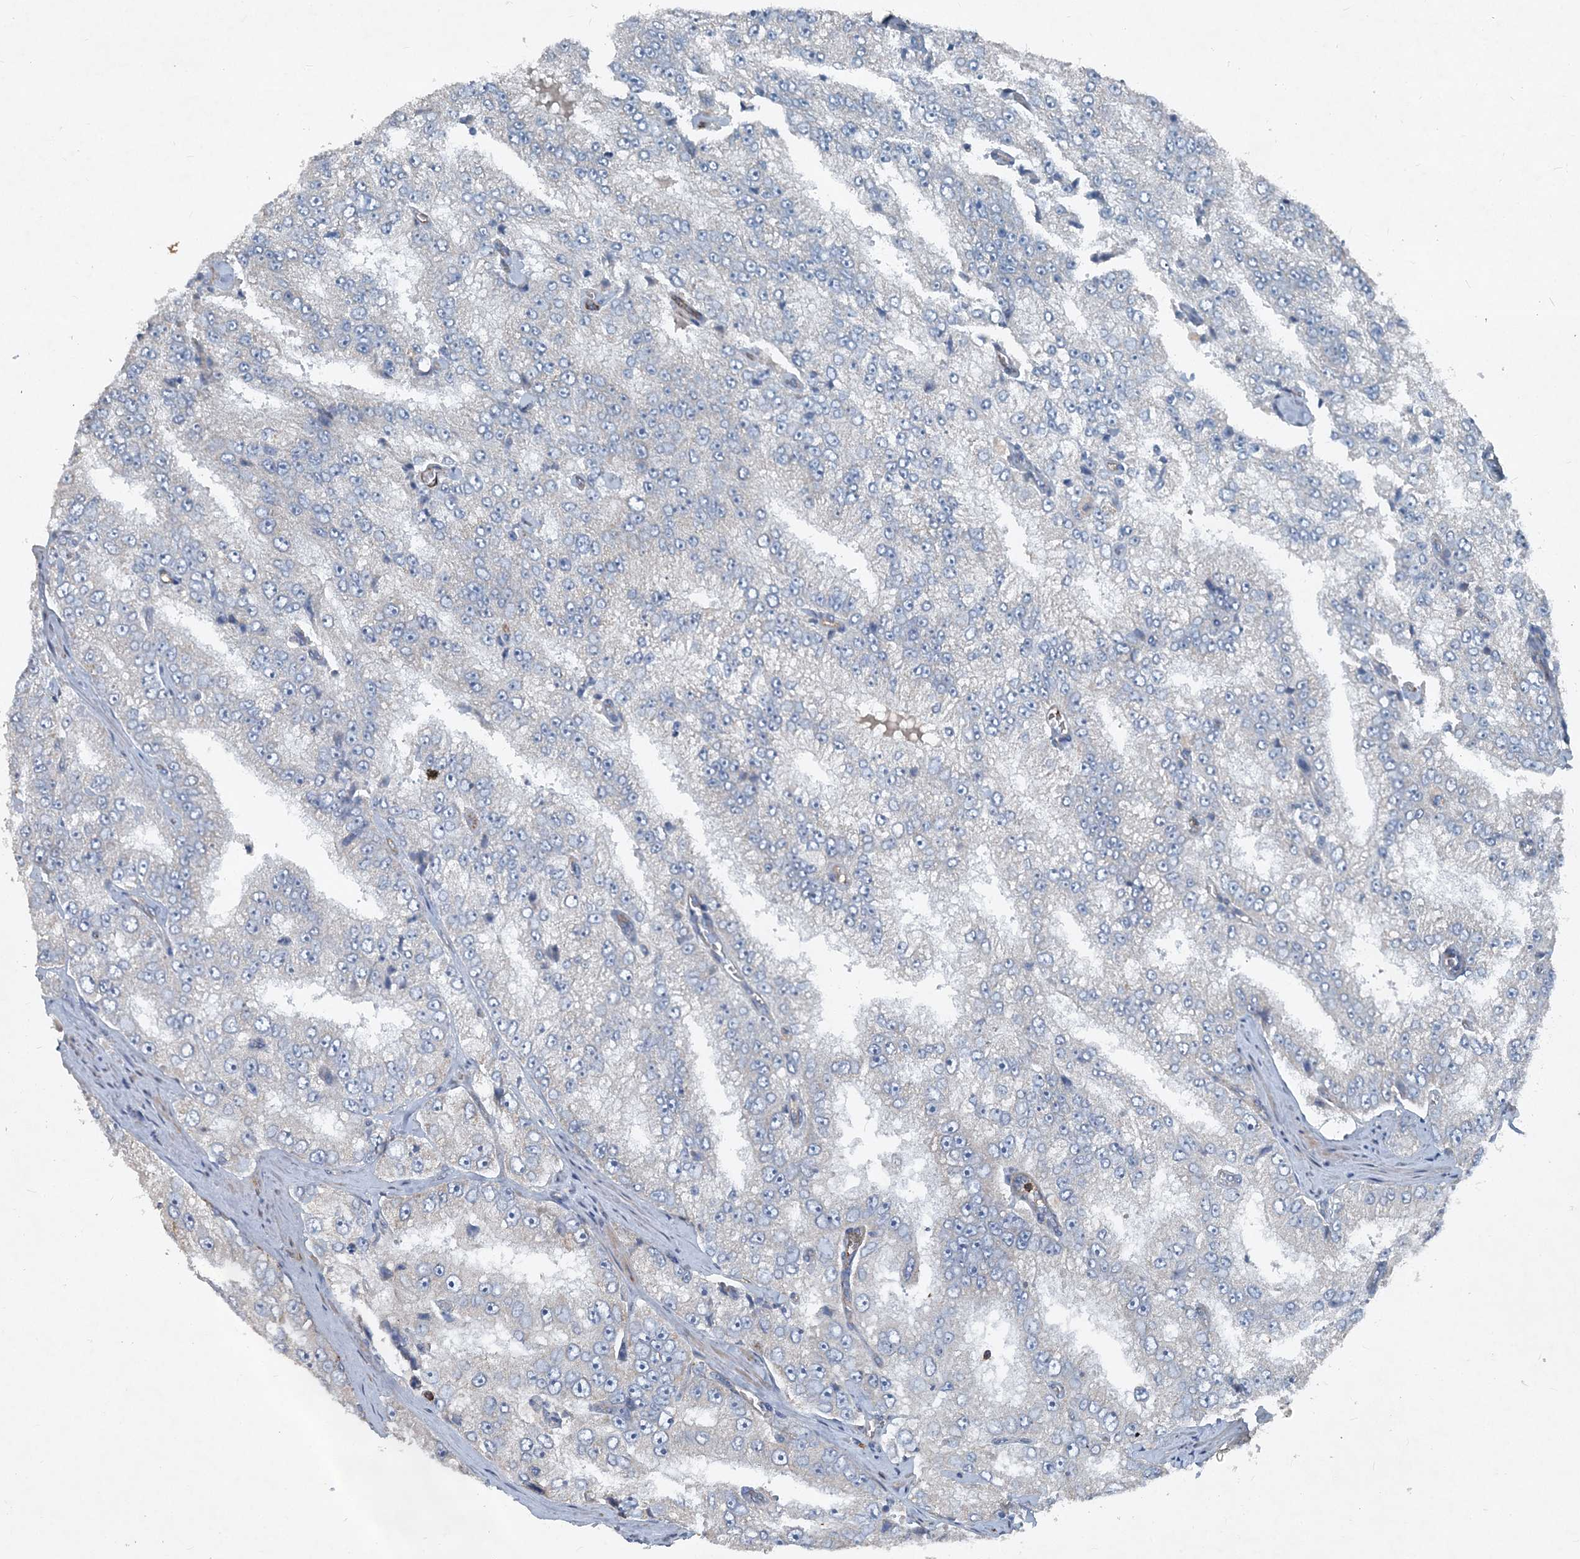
{"staining": {"intensity": "weak", "quantity": "<25%", "location": "cytoplasmic/membranous"}, "tissue": "prostate cancer", "cell_type": "Tumor cells", "image_type": "cancer", "snomed": [{"axis": "morphology", "description": "Adenocarcinoma, High grade"}, {"axis": "topography", "description": "Prostate"}], "caption": "IHC image of prostate cancer stained for a protein (brown), which shows no expression in tumor cells.", "gene": "DGUOK", "patient": {"sex": "male", "age": 58}}